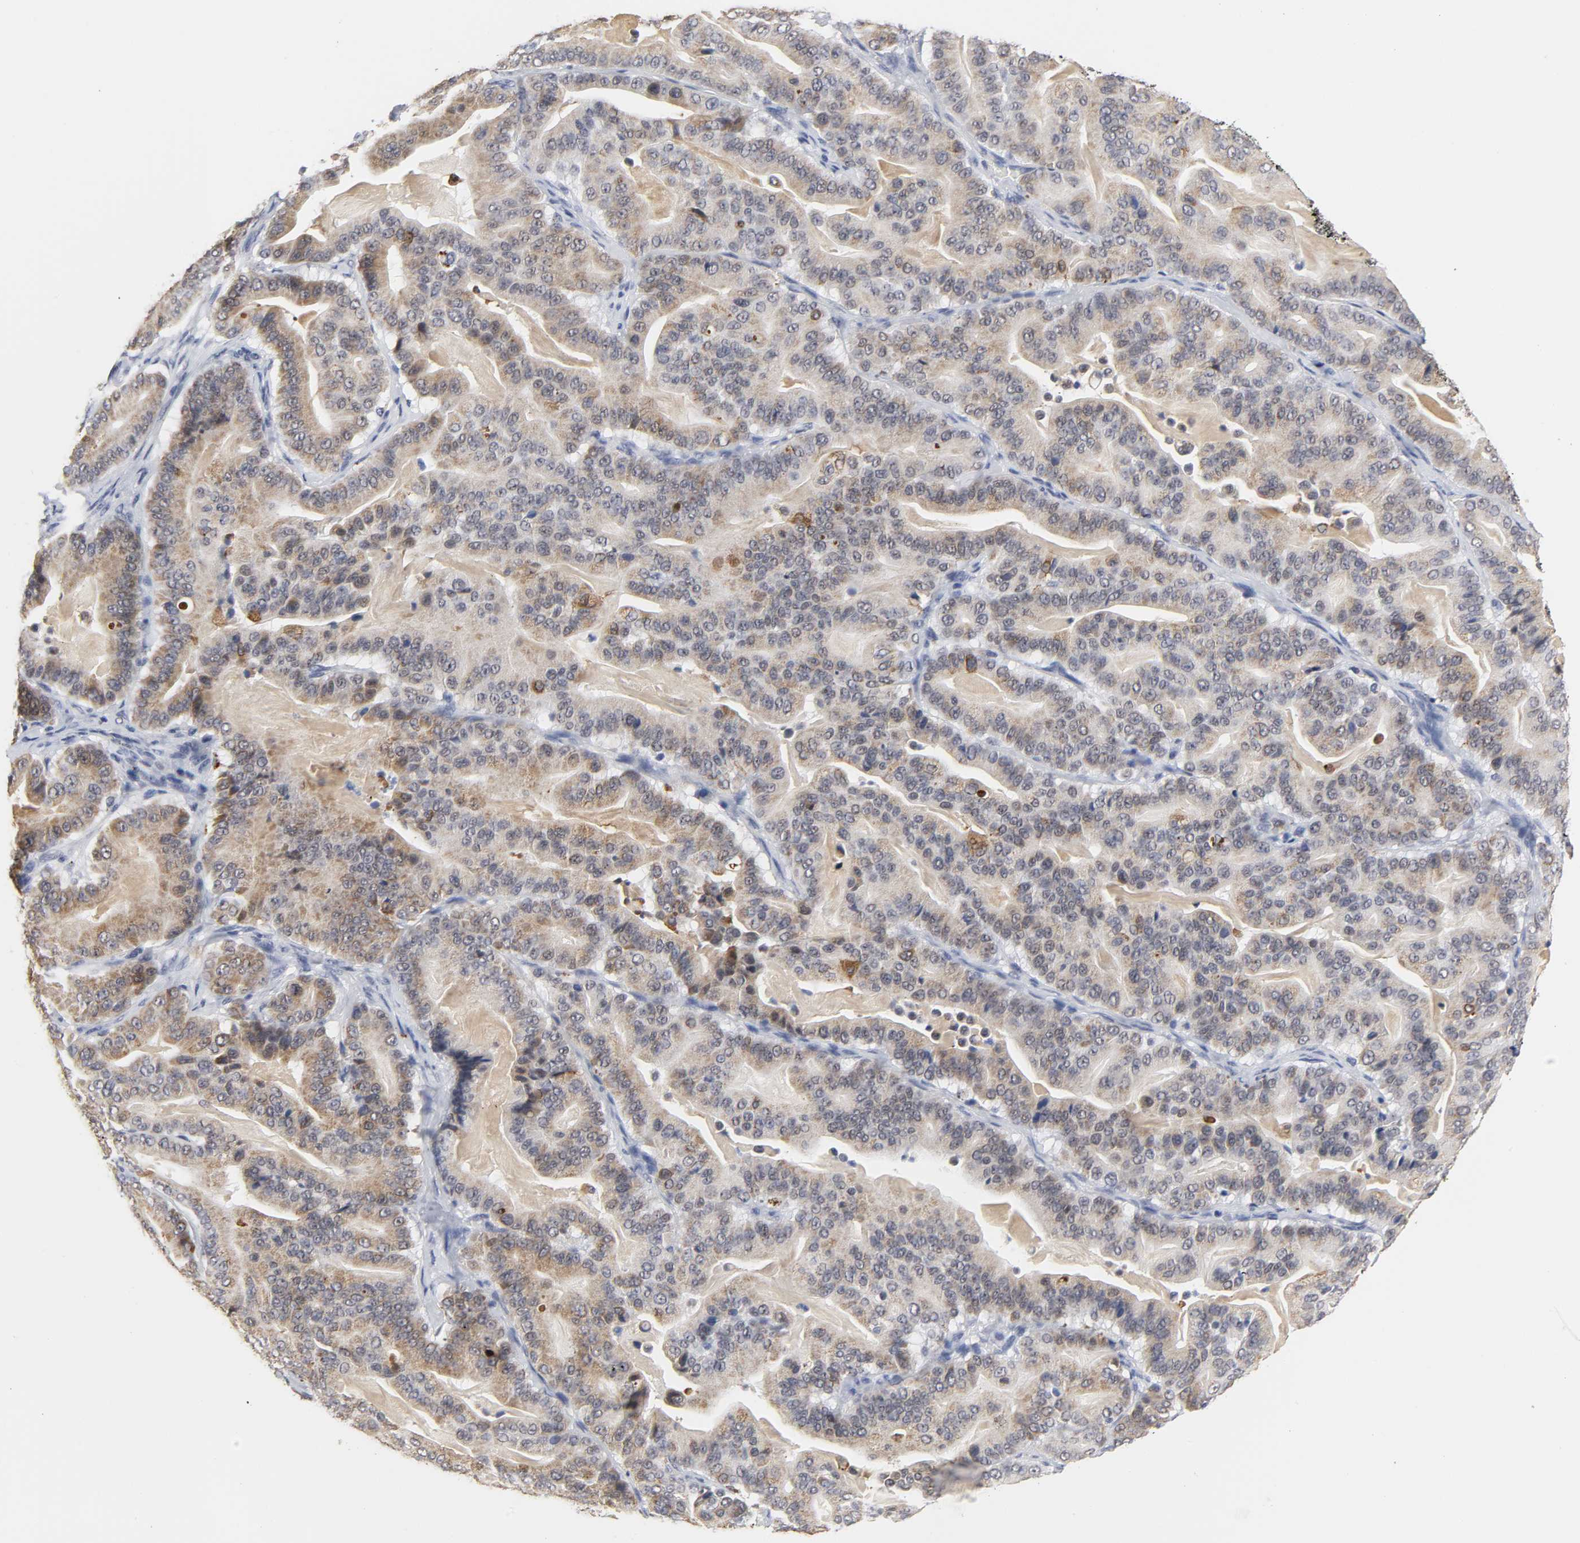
{"staining": {"intensity": "moderate", "quantity": ">75%", "location": "cytoplasmic/membranous"}, "tissue": "pancreatic cancer", "cell_type": "Tumor cells", "image_type": "cancer", "snomed": [{"axis": "morphology", "description": "Adenocarcinoma, NOS"}, {"axis": "topography", "description": "Pancreas"}], "caption": "Adenocarcinoma (pancreatic) stained for a protein exhibits moderate cytoplasmic/membranous positivity in tumor cells.", "gene": "GRHL2", "patient": {"sex": "male", "age": 63}}